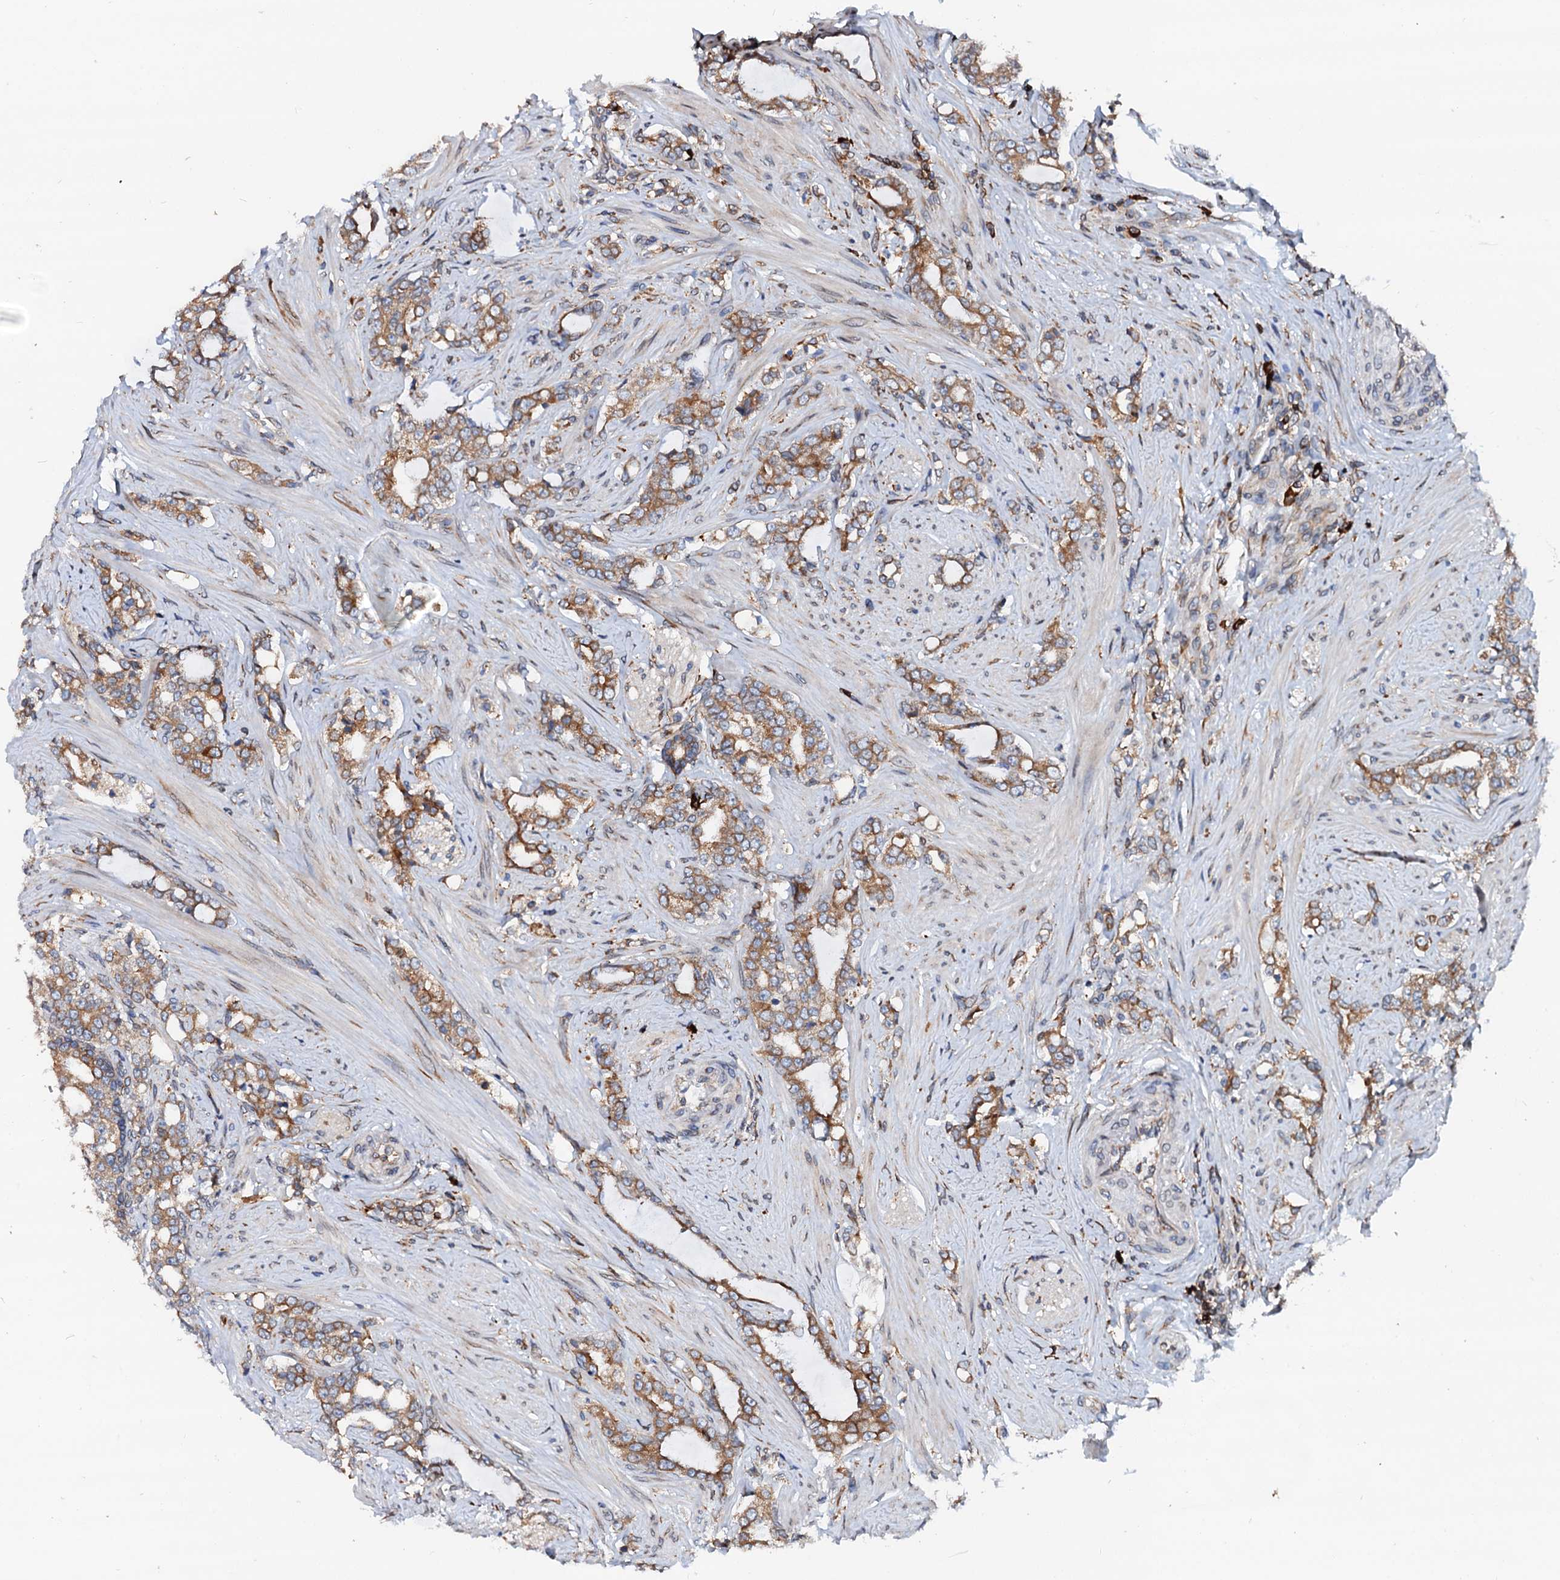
{"staining": {"intensity": "moderate", "quantity": ">75%", "location": "cytoplasmic/membranous"}, "tissue": "prostate cancer", "cell_type": "Tumor cells", "image_type": "cancer", "snomed": [{"axis": "morphology", "description": "Adenocarcinoma, High grade"}, {"axis": "topography", "description": "Prostate"}], "caption": "Immunohistochemical staining of prostate cancer (adenocarcinoma (high-grade)) exhibits medium levels of moderate cytoplasmic/membranous protein positivity in approximately >75% of tumor cells.", "gene": "DERL1", "patient": {"sex": "male", "age": 64}}